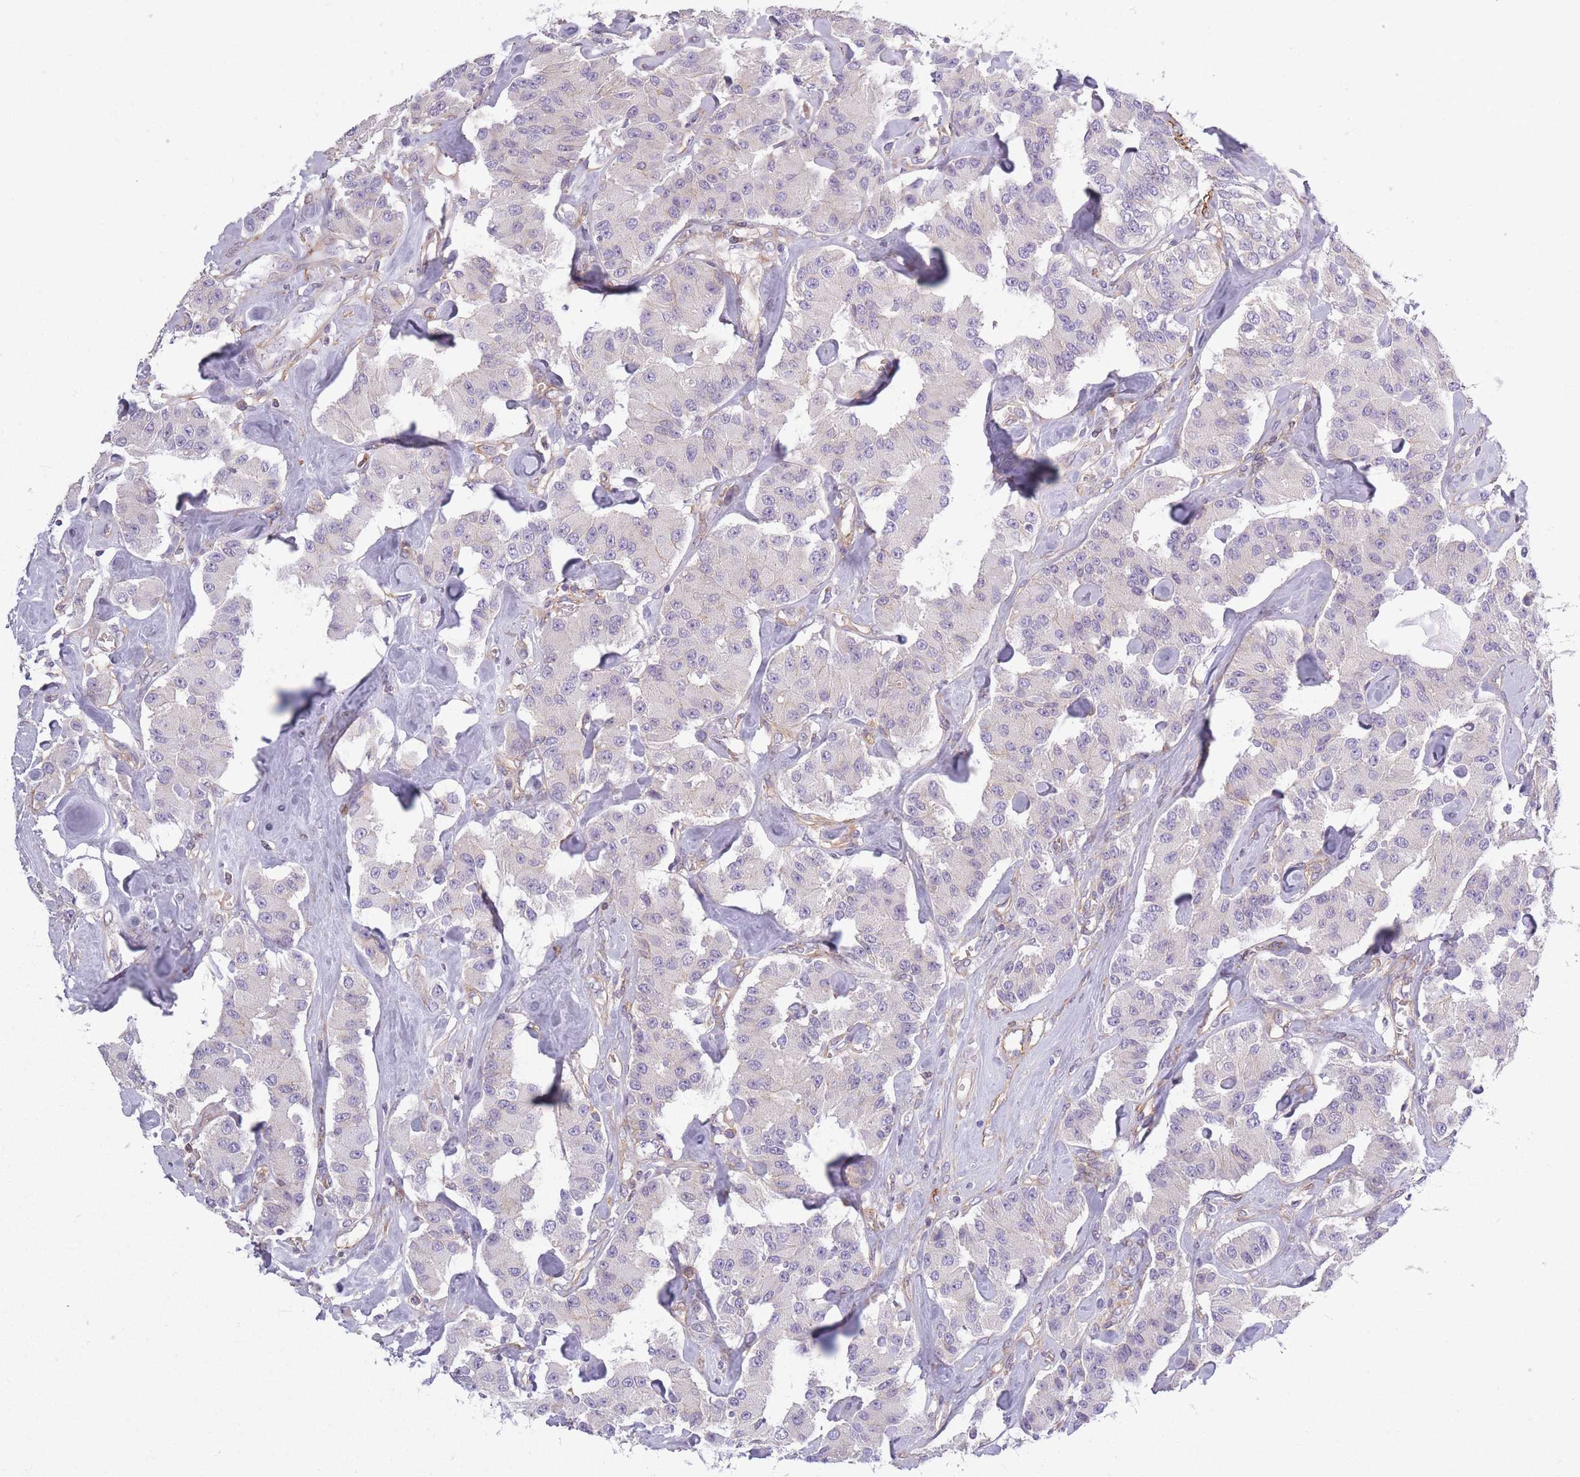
{"staining": {"intensity": "negative", "quantity": "none", "location": "none"}, "tissue": "carcinoid", "cell_type": "Tumor cells", "image_type": "cancer", "snomed": [{"axis": "morphology", "description": "Carcinoid, malignant, NOS"}, {"axis": "topography", "description": "Pancreas"}], "caption": "Immunohistochemical staining of carcinoid (malignant) exhibits no significant staining in tumor cells.", "gene": "ADD1", "patient": {"sex": "male", "age": 41}}